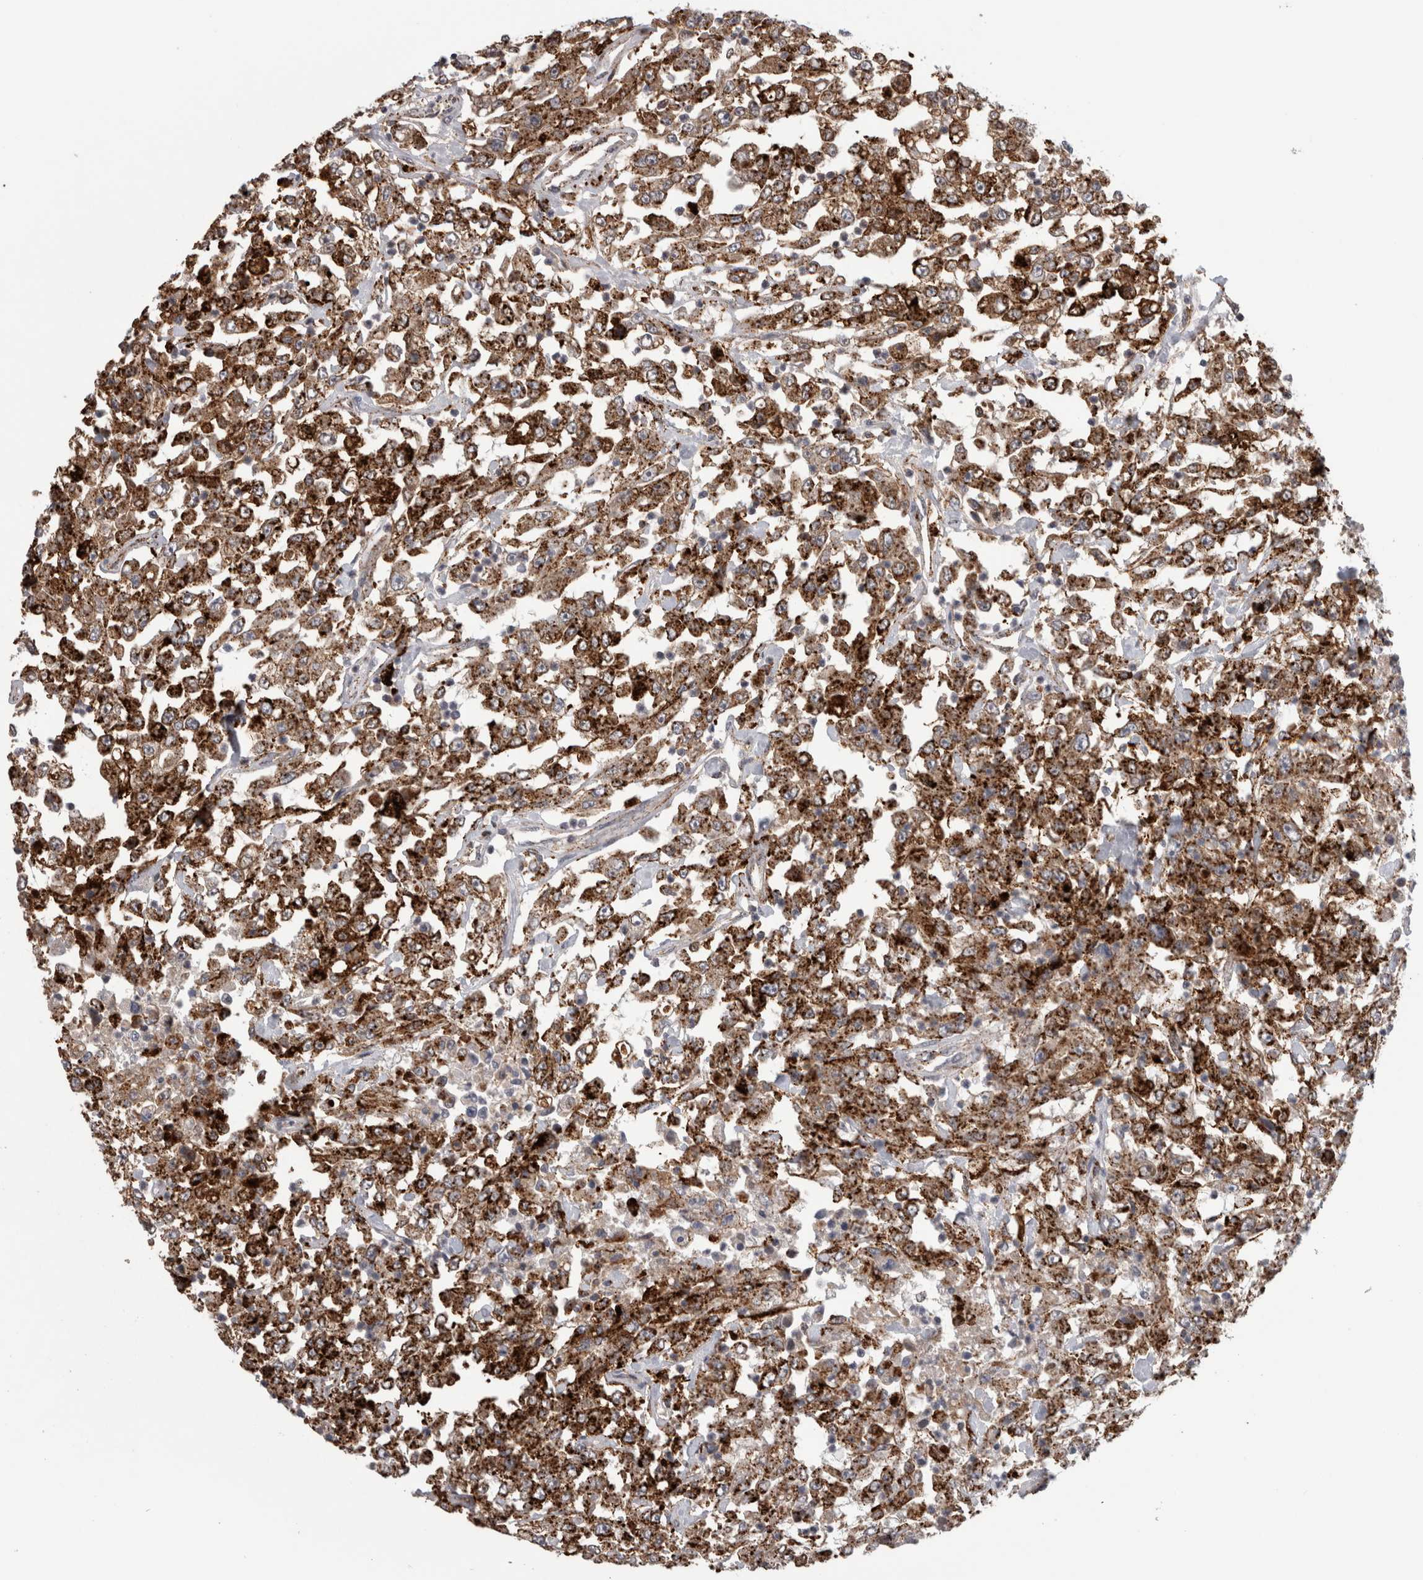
{"staining": {"intensity": "strong", "quantity": ">75%", "location": "cytoplasmic/membranous"}, "tissue": "urothelial cancer", "cell_type": "Tumor cells", "image_type": "cancer", "snomed": [{"axis": "morphology", "description": "Urothelial carcinoma, High grade"}, {"axis": "topography", "description": "Urinary bladder"}], "caption": "The histopathology image demonstrates immunohistochemical staining of high-grade urothelial carcinoma. There is strong cytoplasmic/membranous positivity is present in about >75% of tumor cells.", "gene": "CTSZ", "patient": {"sex": "male", "age": 46}}